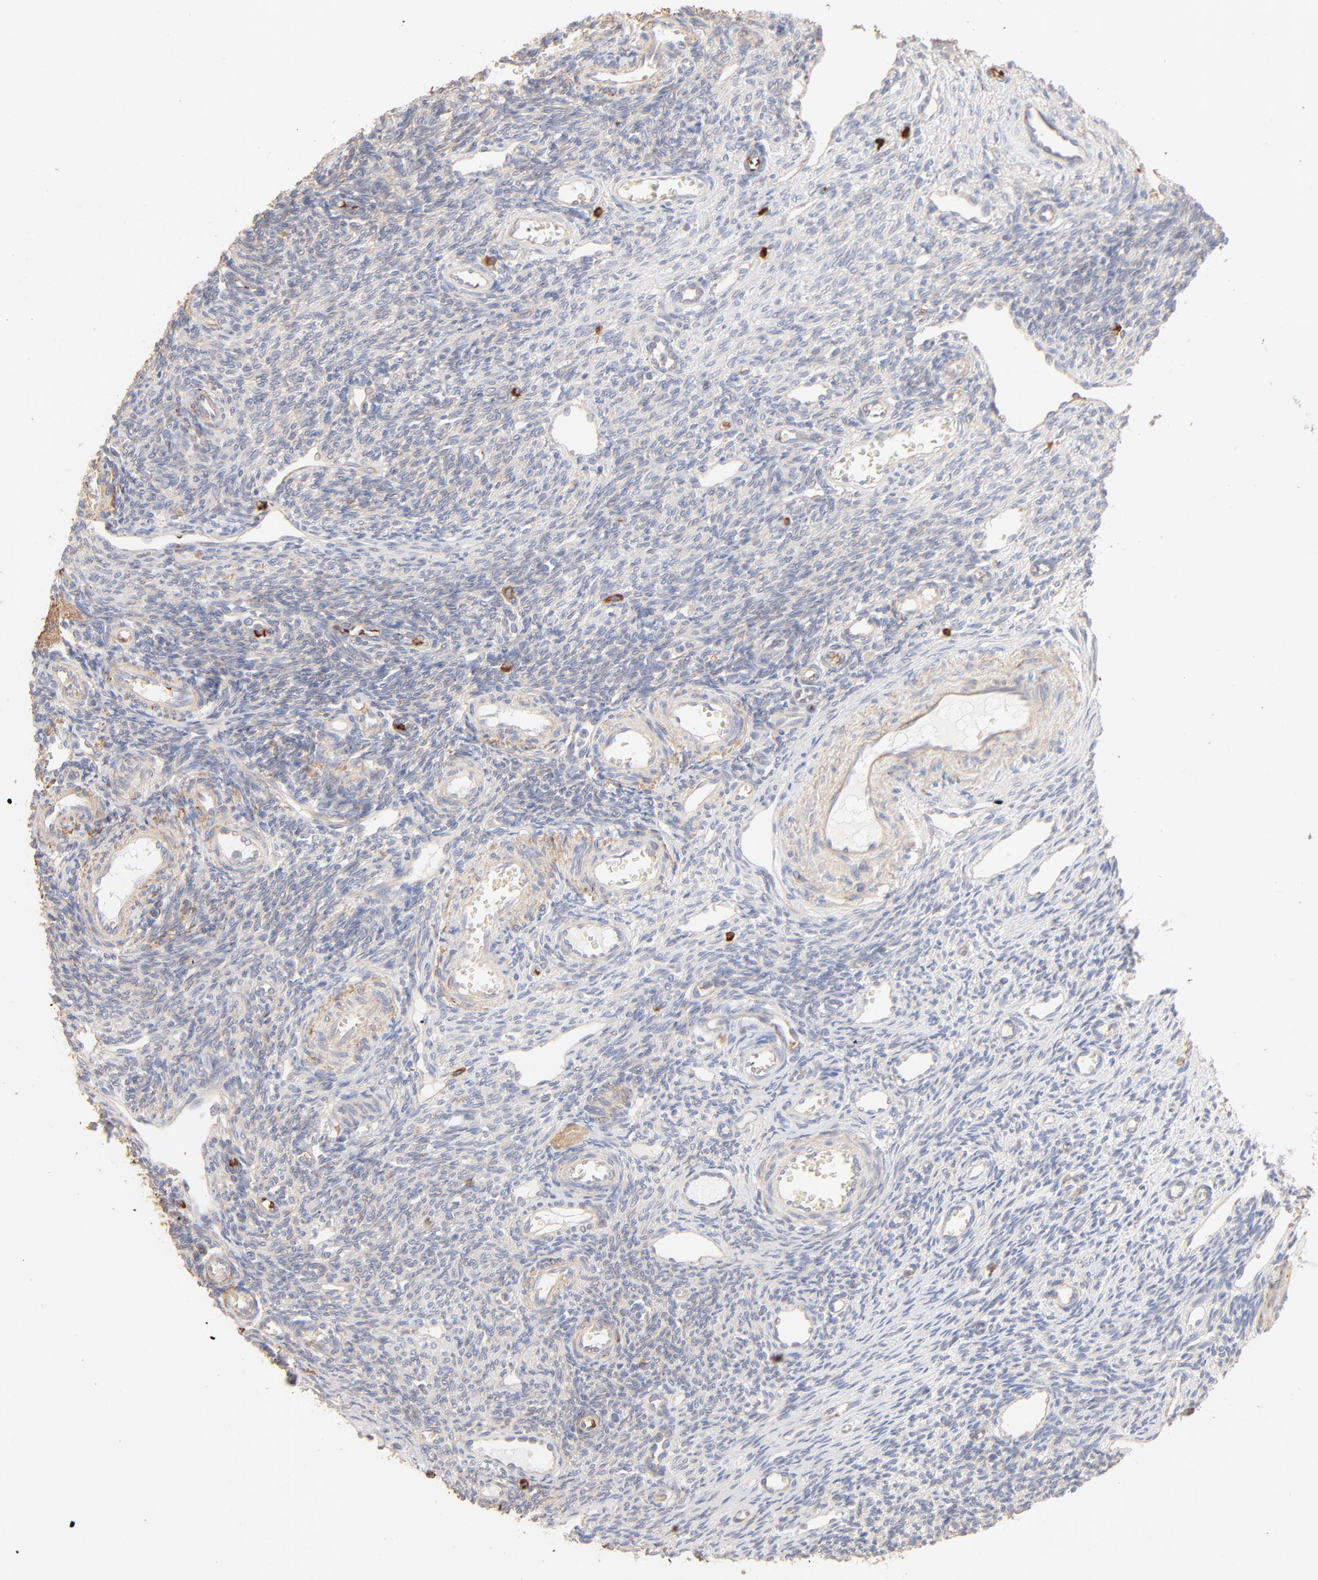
{"staining": {"intensity": "negative", "quantity": "none", "location": "none"}, "tissue": "ovary", "cell_type": "Ovarian stroma cells", "image_type": "normal", "snomed": [{"axis": "morphology", "description": "Normal tissue, NOS"}, {"axis": "topography", "description": "Ovary"}], "caption": "High magnification brightfield microscopy of unremarkable ovary stained with DAB (brown) and counterstained with hematoxylin (blue): ovarian stroma cells show no significant positivity. The staining is performed using DAB brown chromogen with nuclei counter-stained in using hematoxylin.", "gene": "SPTB", "patient": {"sex": "female", "age": 33}}